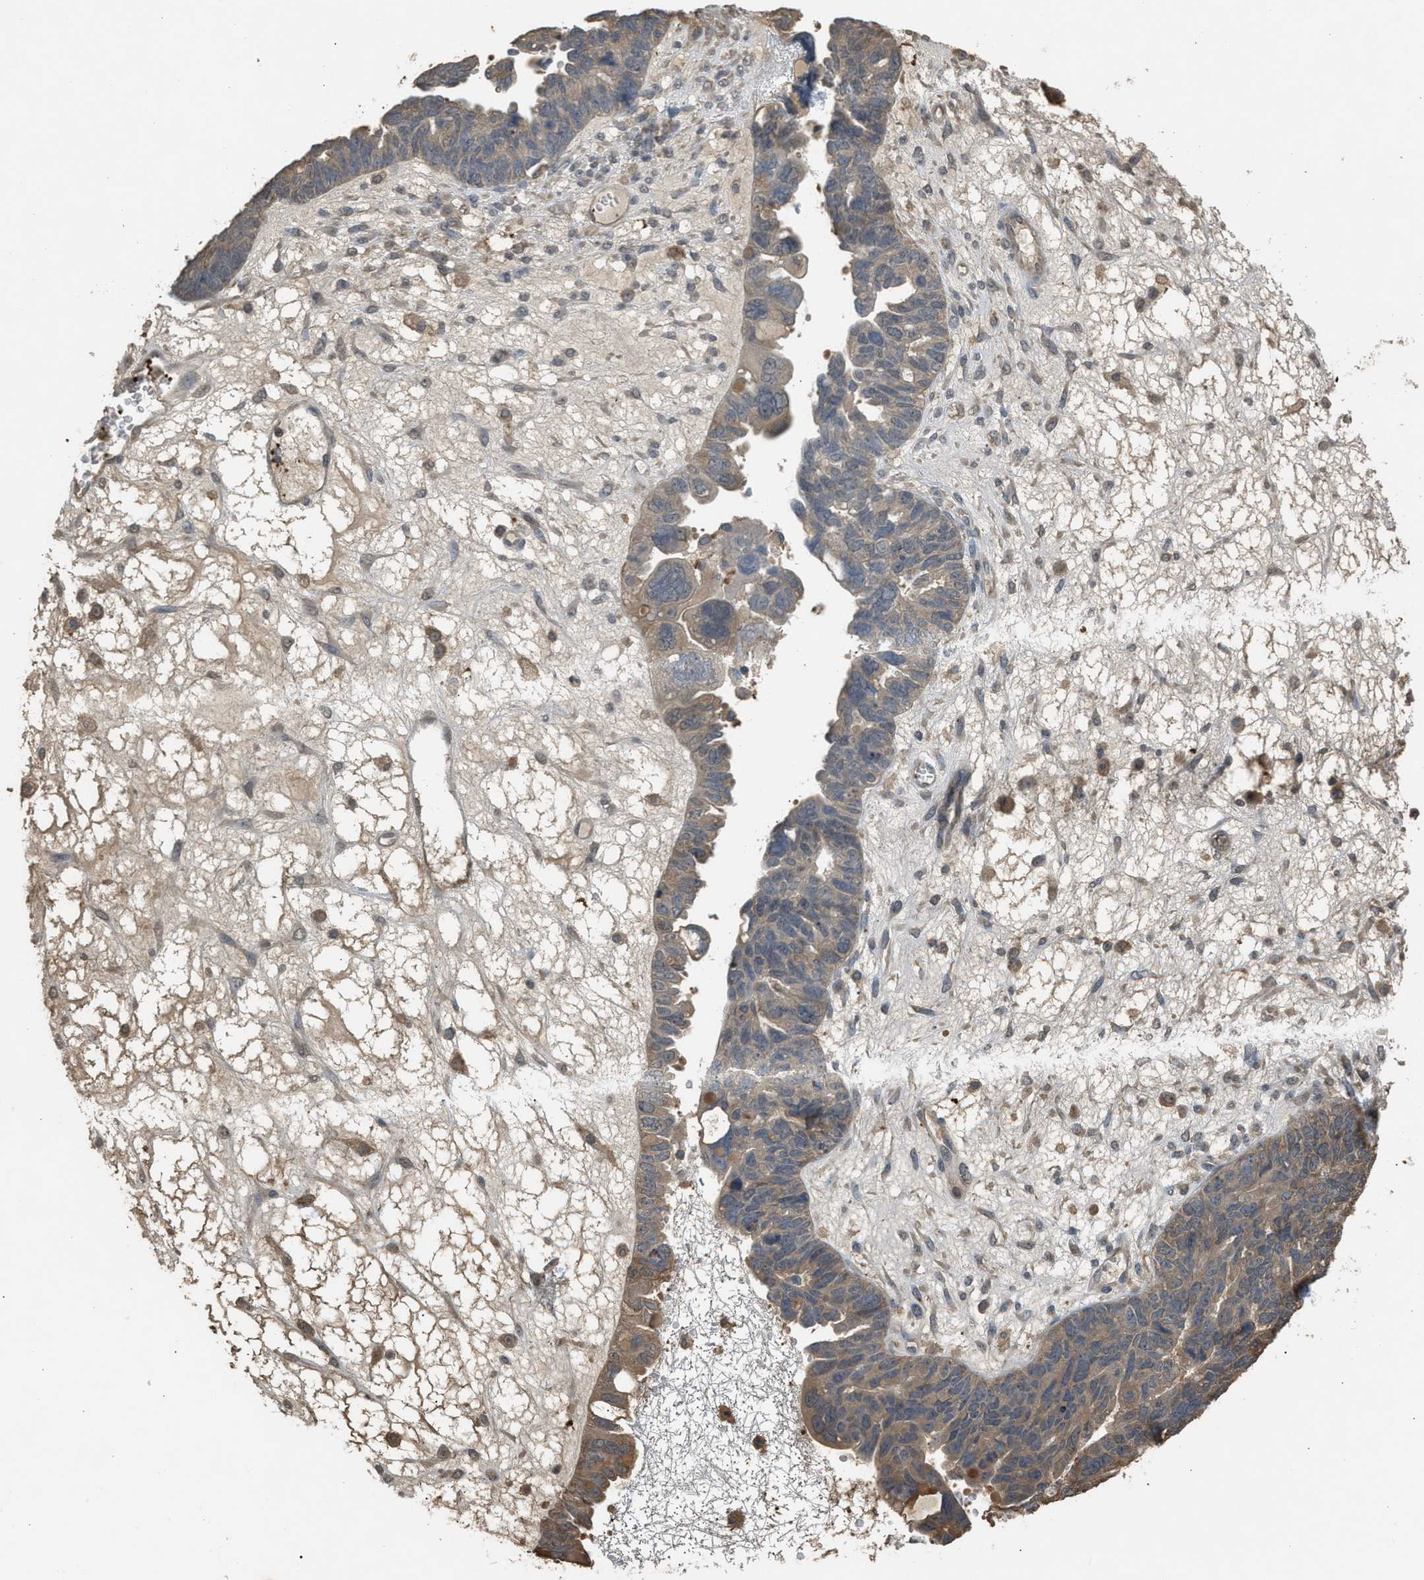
{"staining": {"intensity": "weak", "quantity": "25%-75%", "location": "cytoplasmic/membranous"}, "tissue": "ovarian cancer", "cell_type": "Tumor cells", "image_type": "cancer", "snomed": [{"axis": "morphology", "description": "Cystadenocarcinoma, serous, NOS"}, {"axis": "topography", "description": "Ovary"}], "caption": "Weak cytoplasmic/membranous expression is identified in approximately 25%-75% of tumor cells in serous cystadenocarcinoma (ovarian). Ihc stains the protein in brown and the nuclei are stained blue.", "gene": "ARHGDIA", "patient": {"sex": "female", "age": 79}}